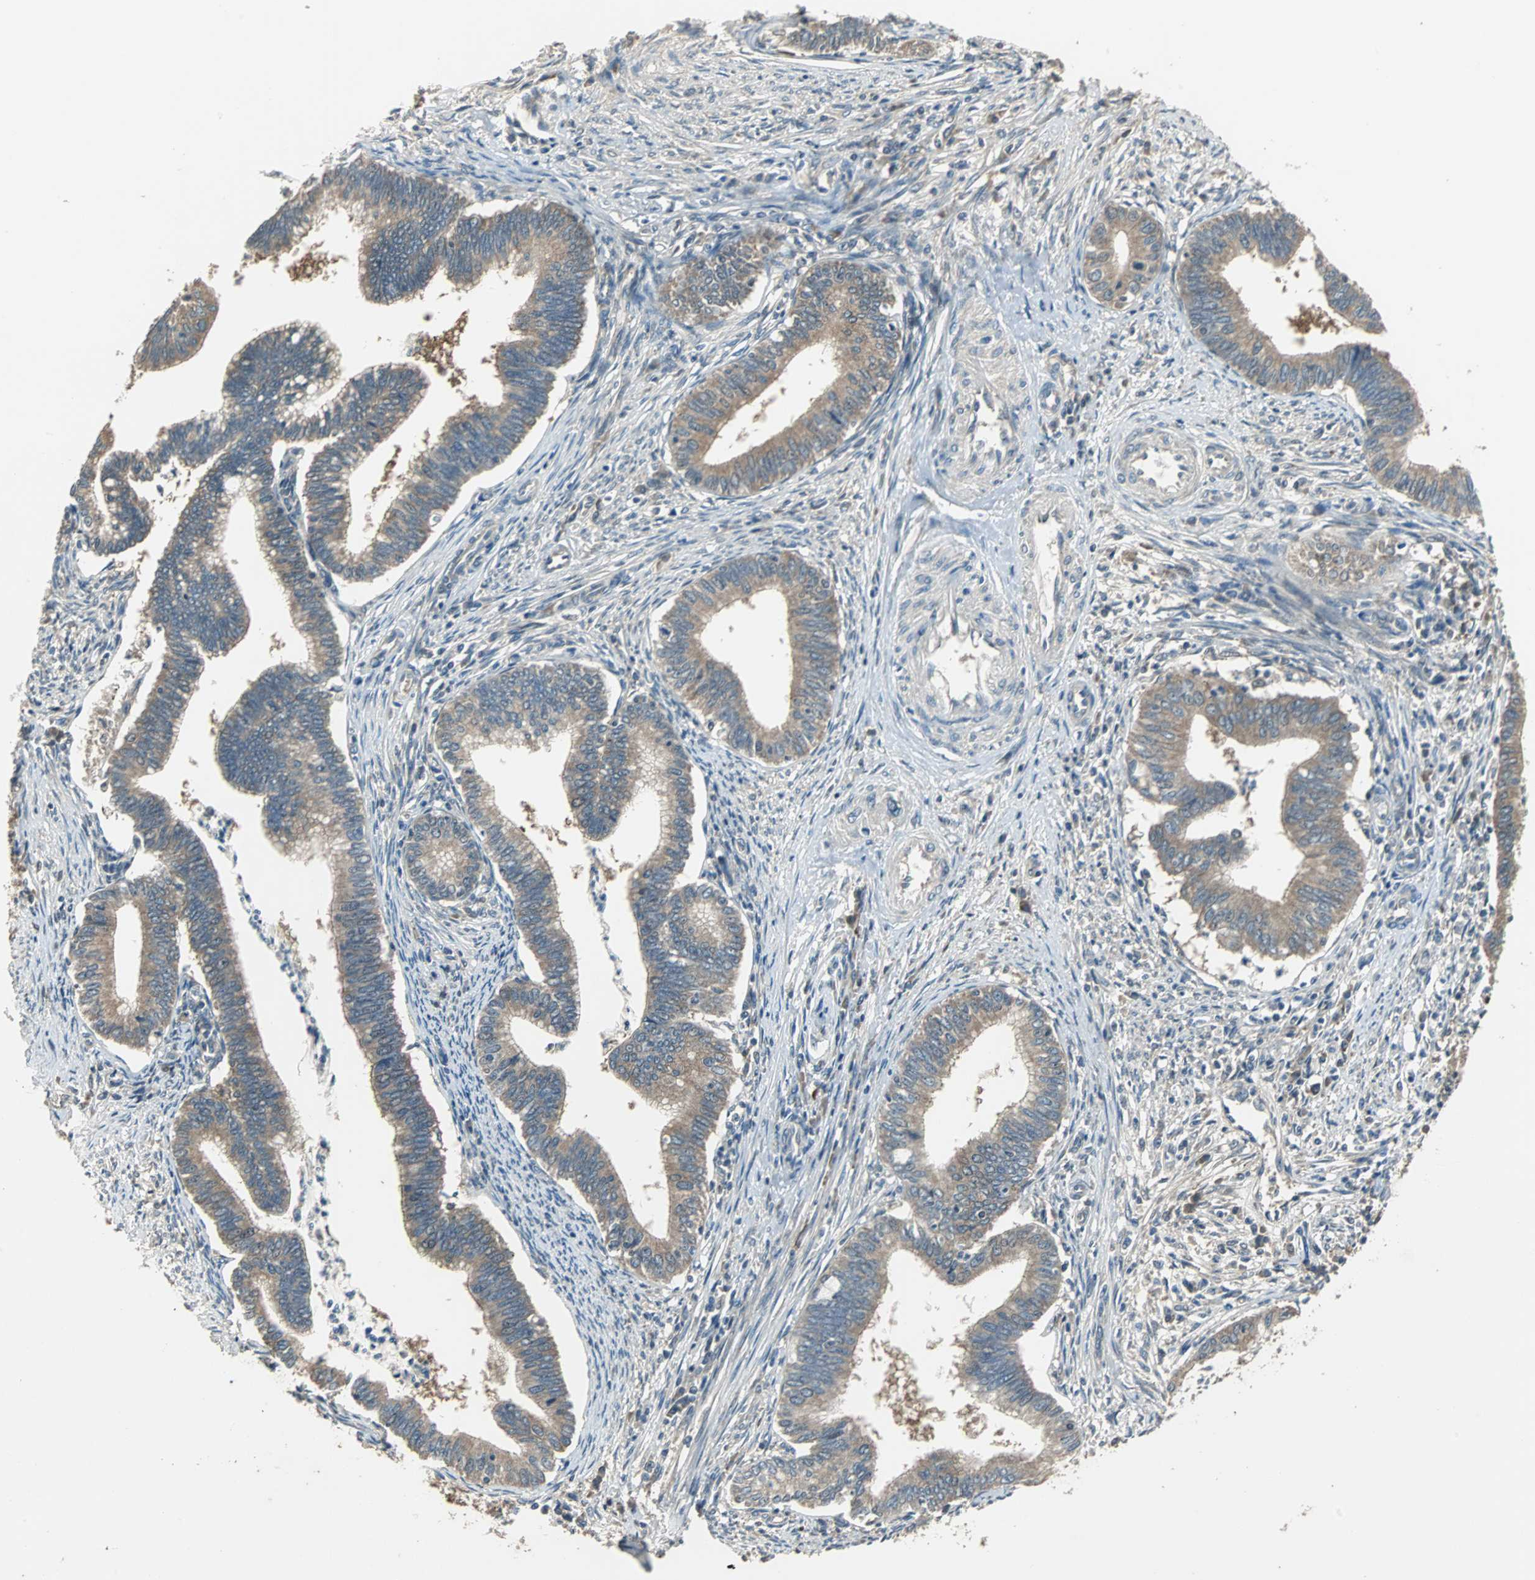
{"staining": {"intensity": "moderate", "quantity": ">75%", "location": "cytoplasmic/membranous"}, "tissue": "cervical cancer", "cell_type": "Tumor cells", "image_type": "cancer", "snomed": [{"axis": "morphology", "description": "Adenocarcinoma, NOS"}, {"axis": "topography", "description": "Cervix"}], "caption": "Approximately >75% of tumor cells in adenocarcinoma (cervical) show moderate cytoplasmic/membranous protein expression as visualized by brown immunohistochemical staining.", "gene": "ABHD2", "patient": {"sex": "female", "age": 36}}